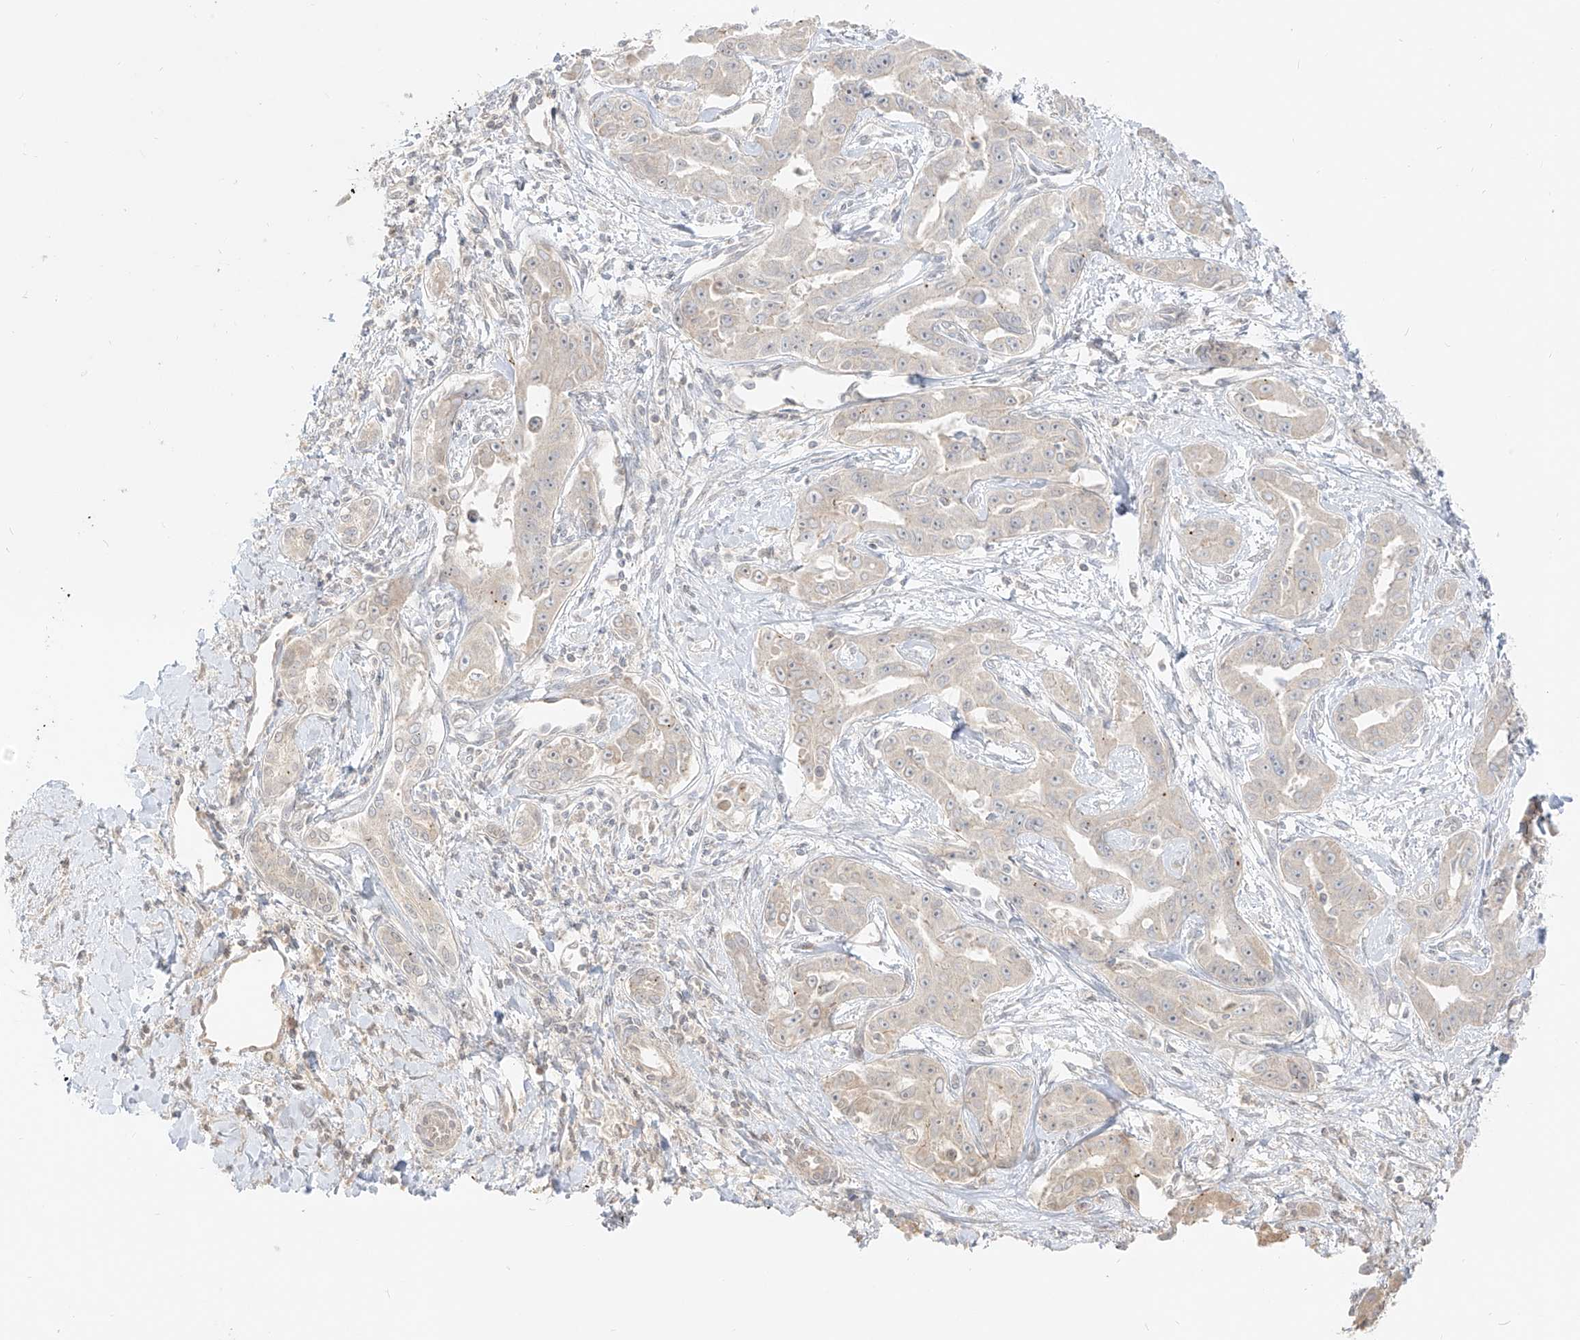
{"staining": {"intensity": "negative", "quantity": "none", "location": "none"}, "tissue": "liver cancer", "cell_type": "Tumor cells", "image_type": "cancer", "snomed": [{"axis": "morphology", "description": "Cholangiocarcinoma"}, {"axis": "topography", "description": "Liver"}], "caption": "Immunohistochemistry (IHC) image of neoplastic tissue: liver cancer stained with DAB reveals no significant protein positivity in tumor cells. Nuclei are stained in blue.", "gene": "LIPT1", "patient": {"sex": "male", "age": 59}}